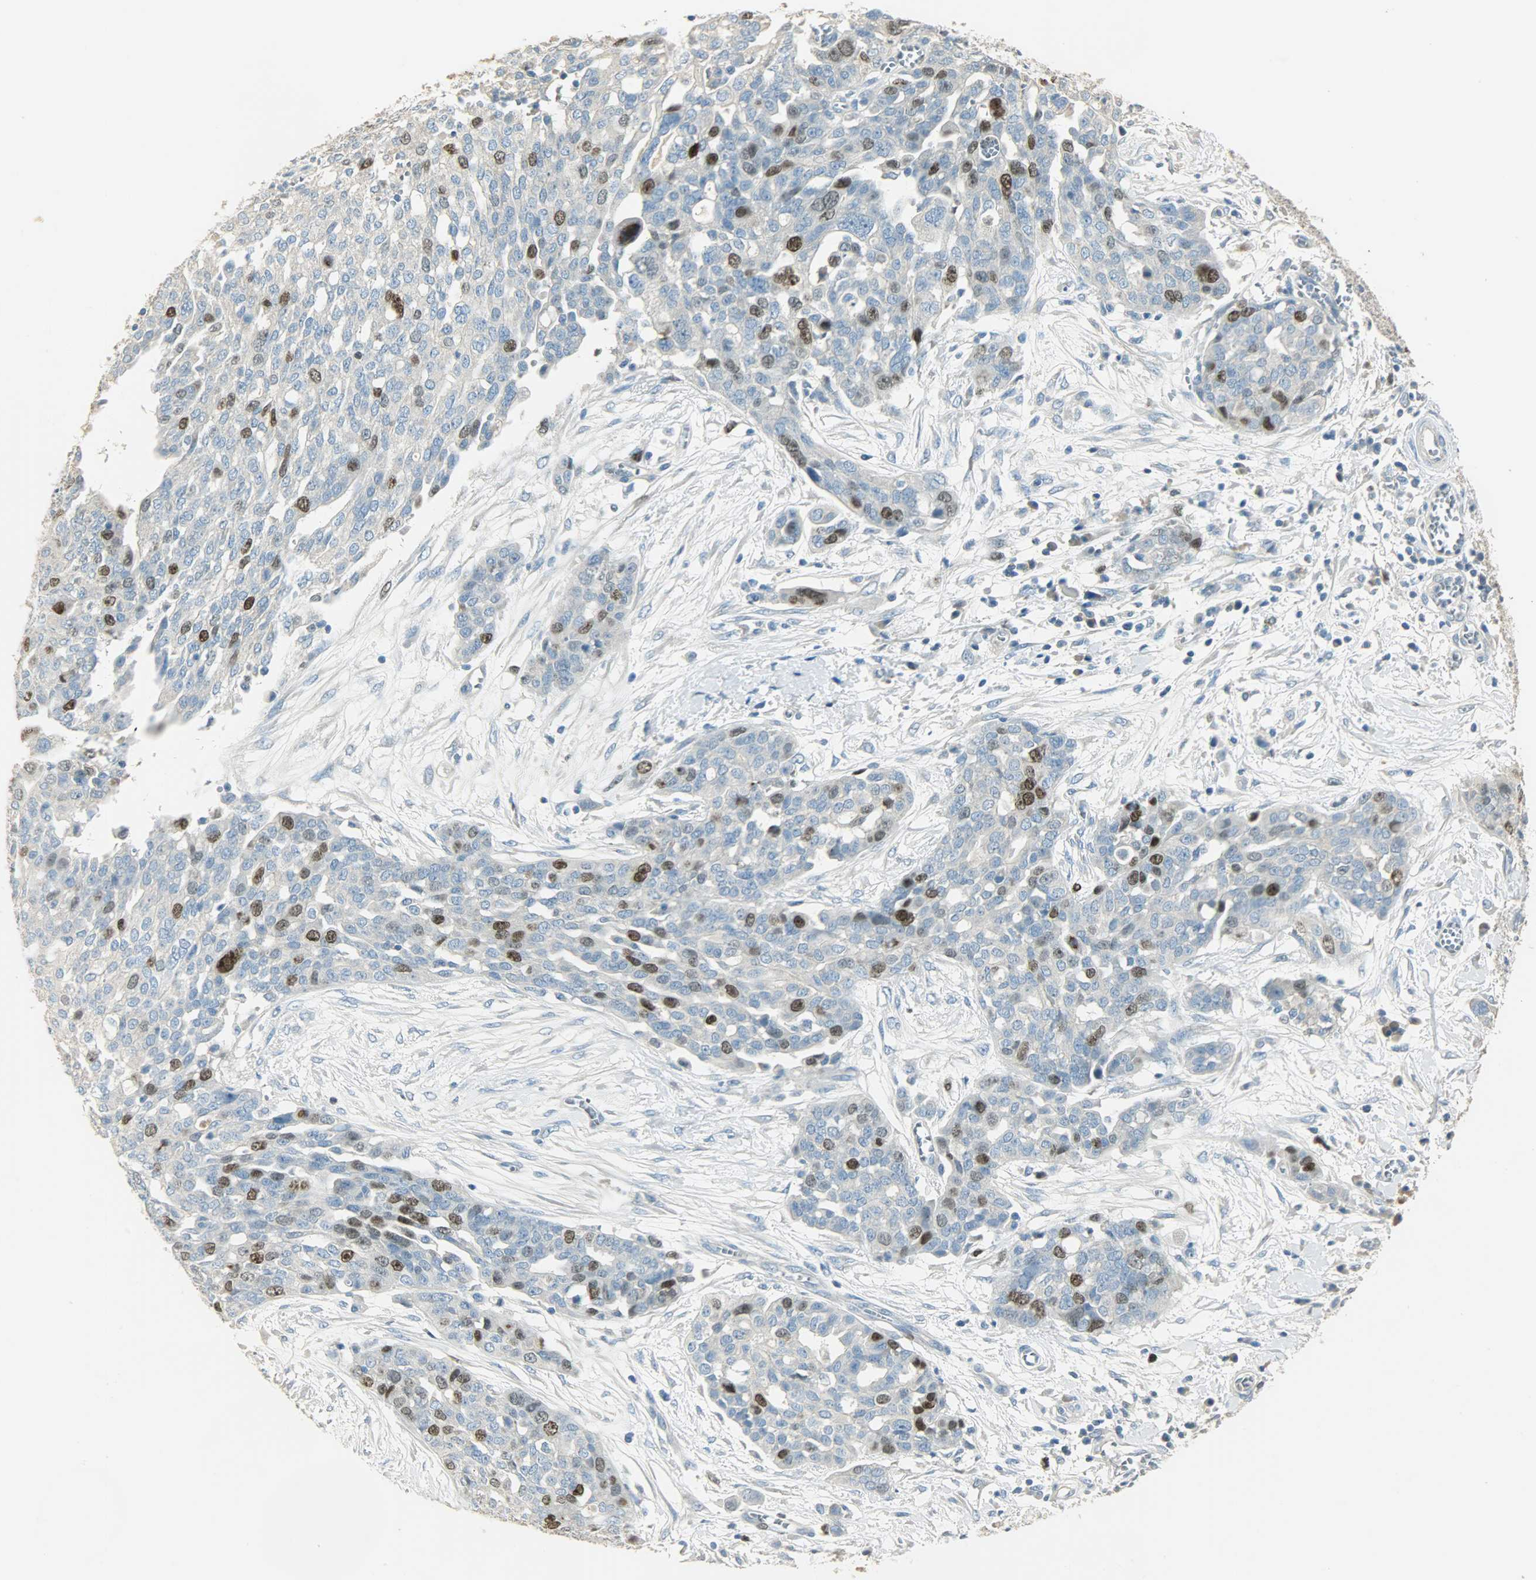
{"staining": {"intensity": "strong", "quantity": "<25%", "location": "nuclear"}, "tissue": "ovarian cancer", "cell_type": "Tumor cells", "image_type": "cancer", "snomed": [{"axis": "morphology", "description": "Cystadenocarcinoma, serous, NOS"}, {"axis": "topography", "description": "Soft tissue"}, {"axis": "topography", "description": "Ovary"}], "caption": "The histopathology image demonstrates staining of ovarian cancer, revealing strong nuclear protein staining (brown color) within tumor cells. The protein of interest is stained brown, and the nuclei are stained in blue (DAB IHC with brightfield microscopy, high magnification).", "gene": "TPX2", "patient": {"sex": "female", "age": 57}}